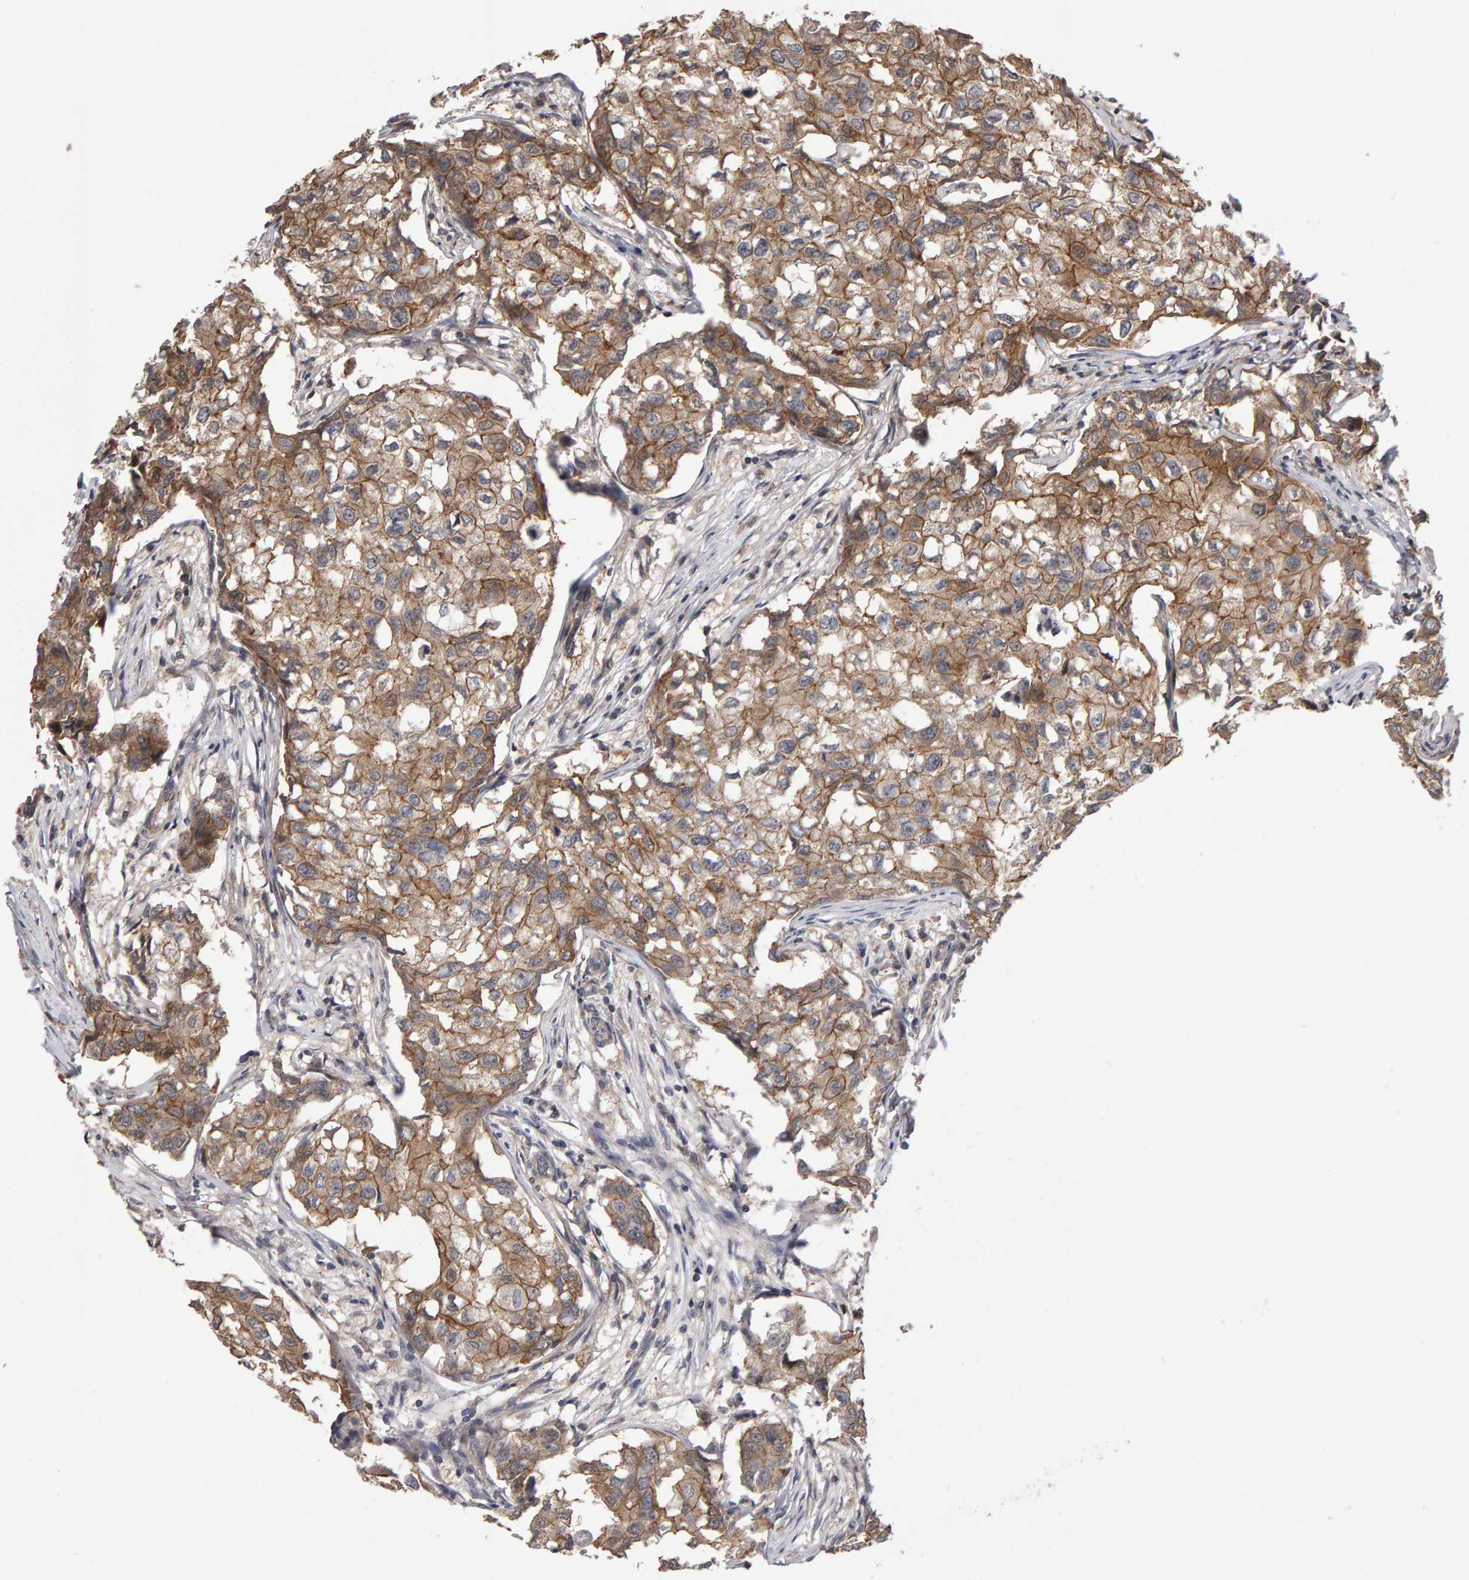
{"staining": {"intensity": "moderate", "quantity": ">75%", "location": "cytoplasmic/membranous"}, "tissue": "breast cancer", "cell_type": "Tumor cells", "image_type": "cancer", "snomed": [{"axis": "morphology", "description": "Duct carcinoma"}, {"axis": "topography", "description": "Breast"}], "caption": "Tumor cells exhibit medium levels of moderate cytoplasmic/membranous positivity in approximately >75% of cells in human intraductal carcinoma (breast).", "gene": "SCRIB", "patient": {"sex": "female", "age": 27}}